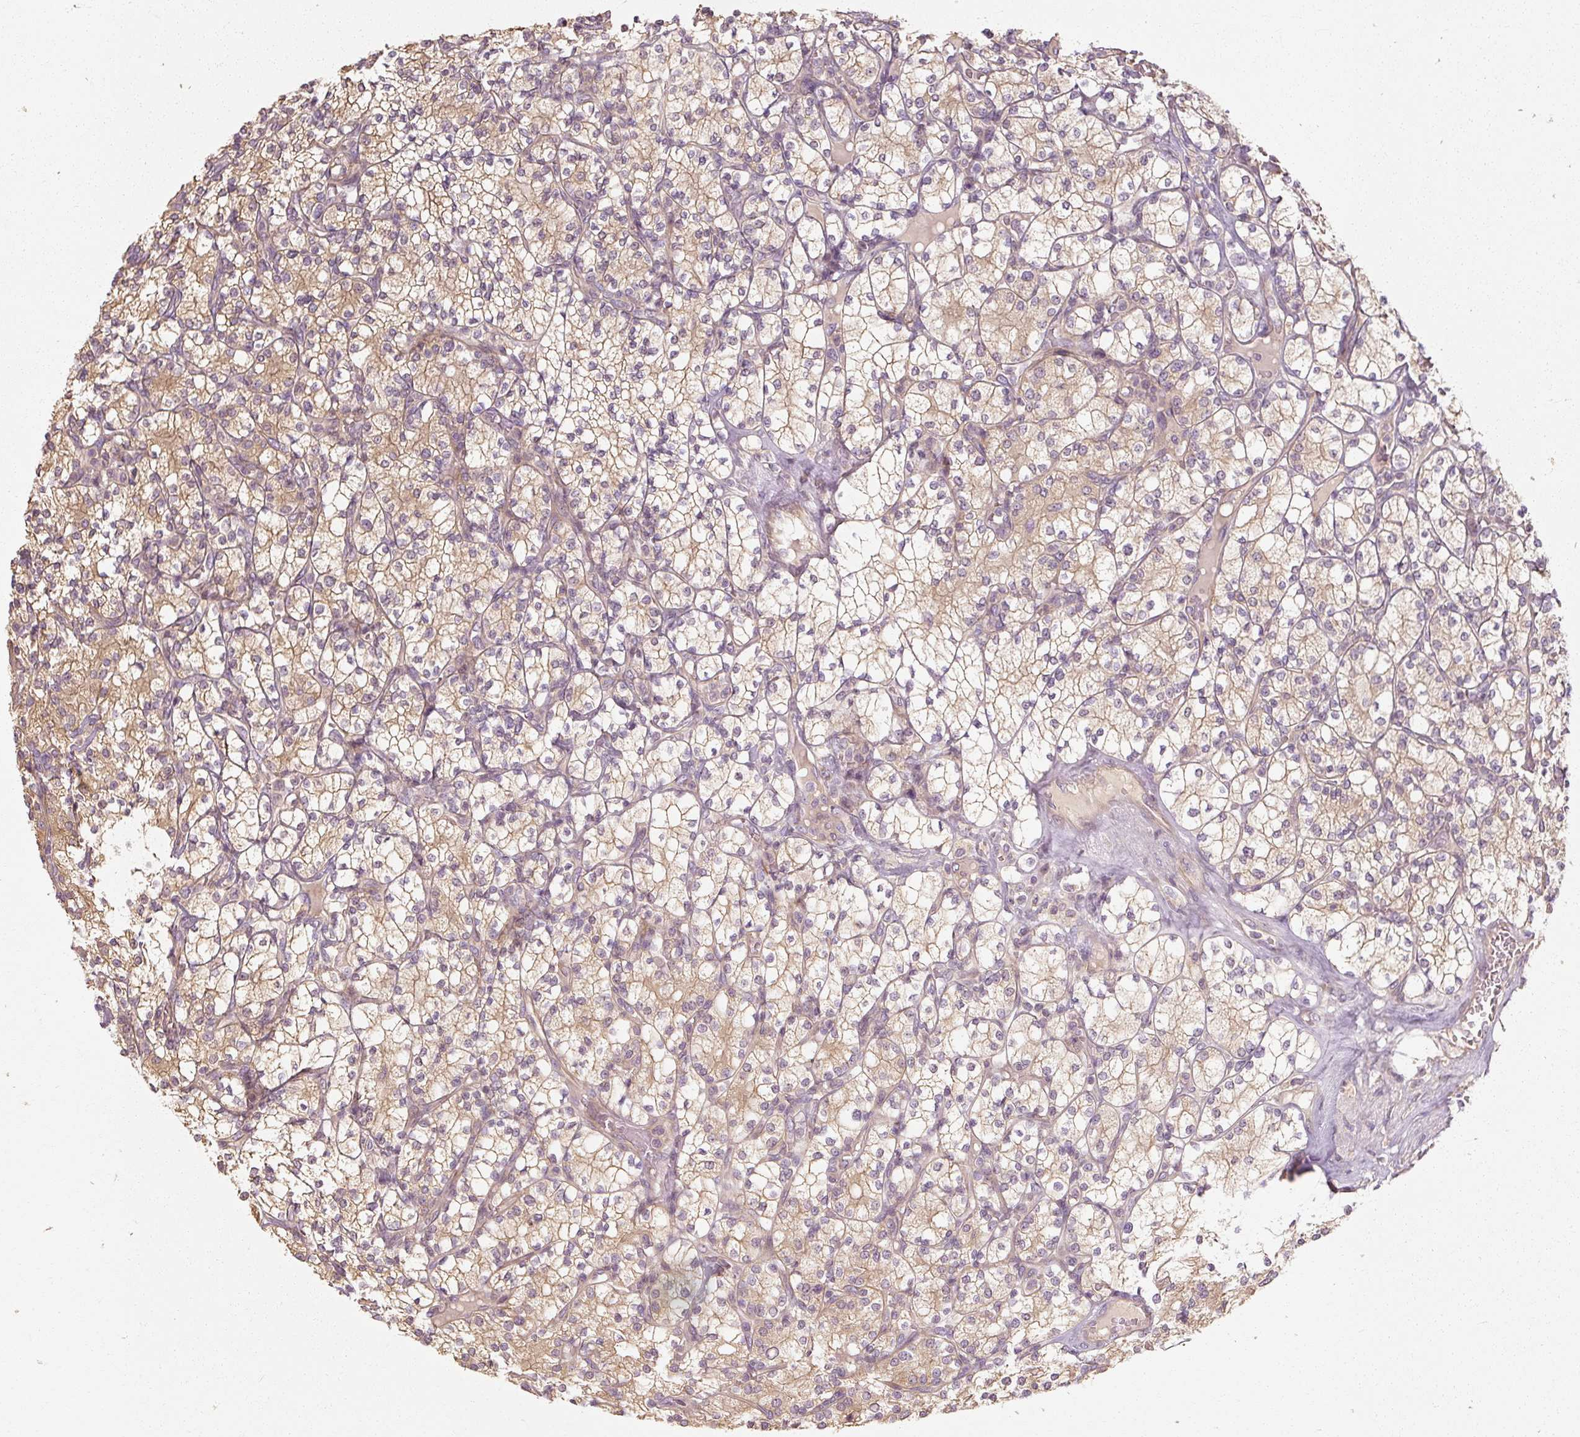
{"staining": {"intensity": "moderate", "quantity": "25%-75%", "location": "cytoplasmic/membranous"}, "tissue": "renal cancer", "cell_type": "Tumor cells", "image_type": "cancer", "snomed": [{"axis": "morphology", "description": "Adenocarcinoma, NOS"}, {"axis": "topography", "description": "Kidney"}], "caption": "Renal cancer (adenocarcinoma) tissue reveals moderate cytoplasmic/membranous positivity in about 25%-75% of tumor cells", "gene": "RB1CC1", "patient": {"sex": "male", "age": 77}}